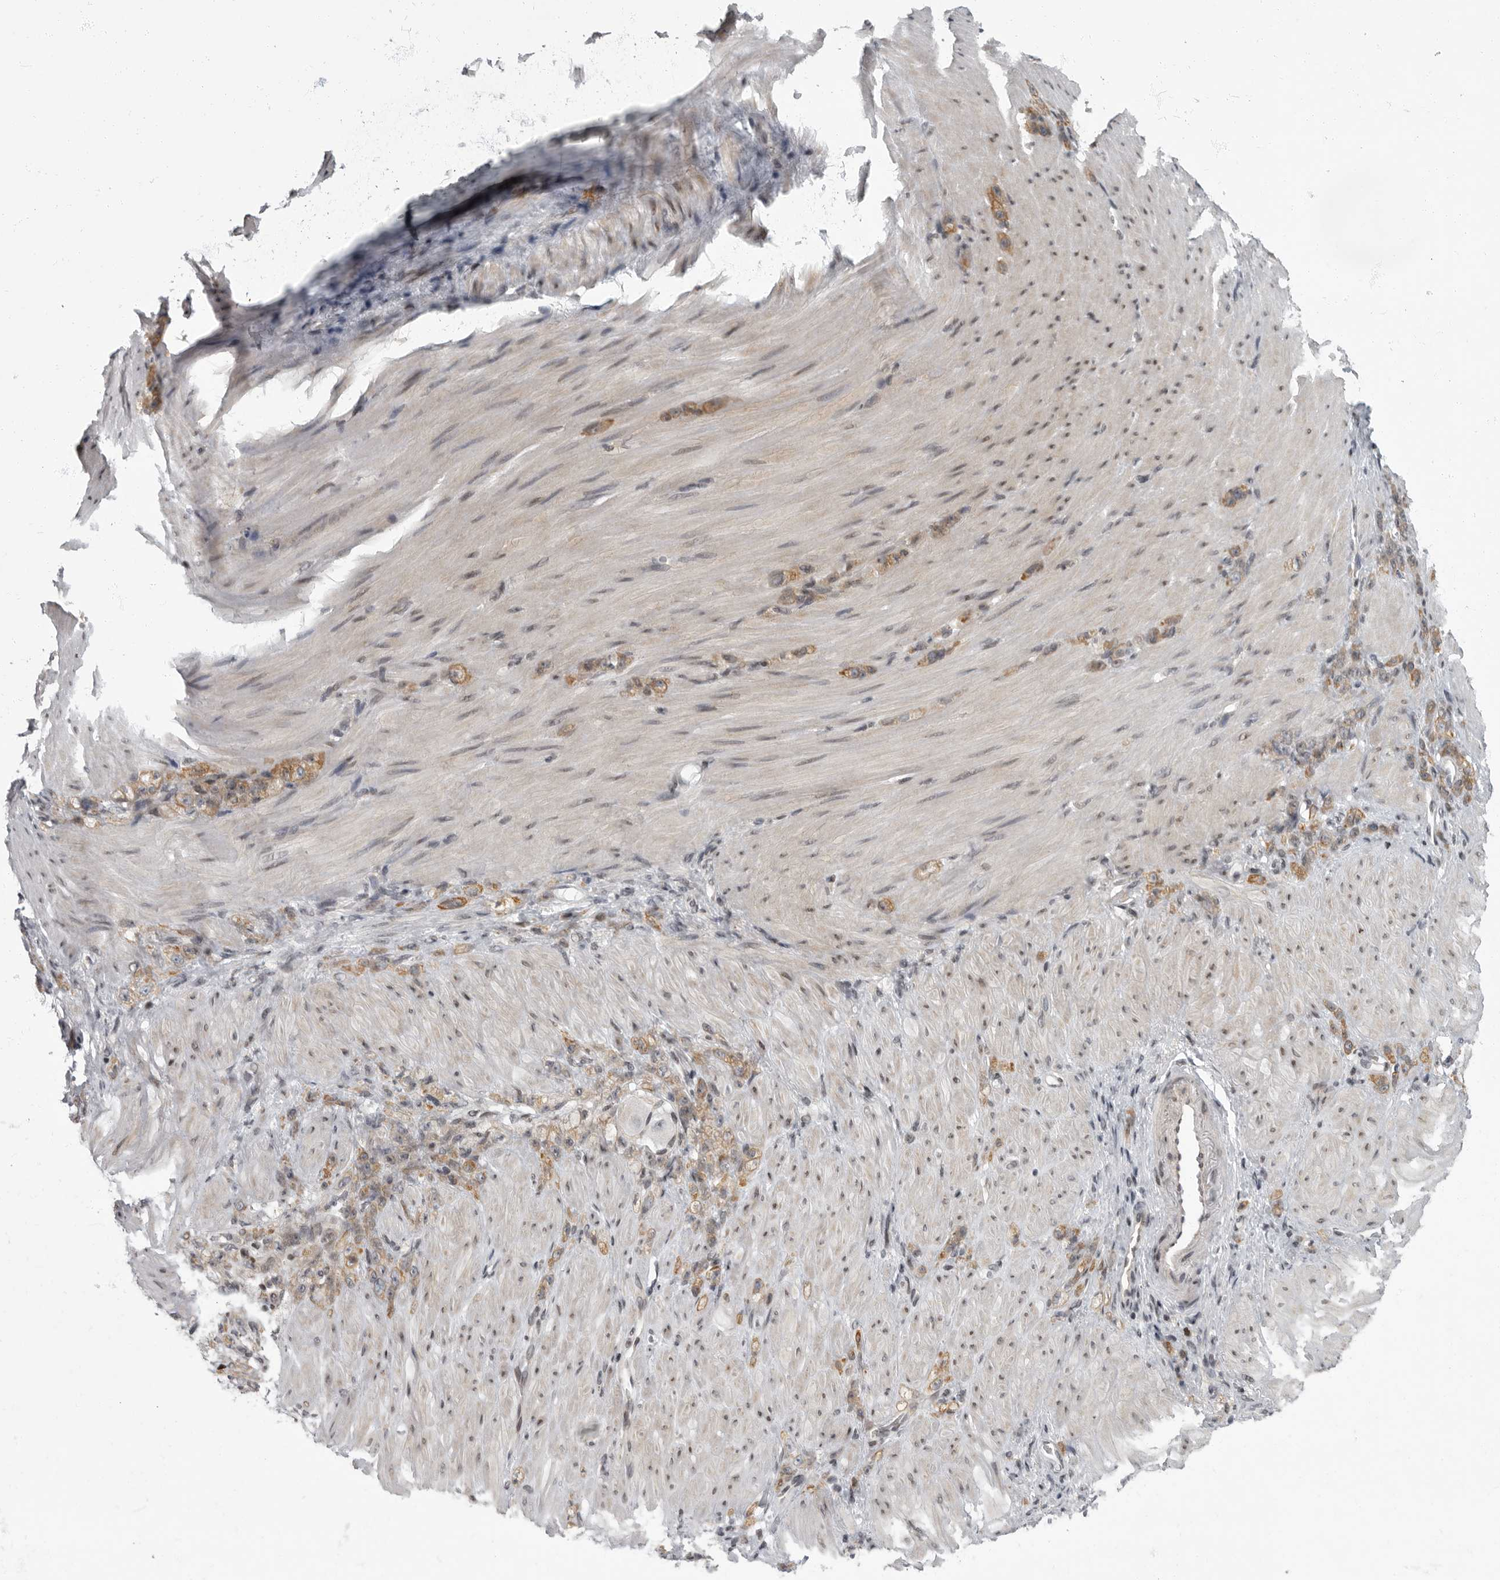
{"staining": {"intensity": "weak", "quantity": ">75%", "location": "cytoplasmic/membranous"}, "tissue": "stomach cancer", "cell_type": "Tumor cells", "image_type": "cancer", "snomed": [{"axis": "morphology", "description": "Normal tissue, NOS"}, {"axis": "morphology", "description": "Adenocarcinoma, NOS"}, {"axis": "topography", "description": "Stomach"}], "caption": "Stomach cancer (adenocarcinoma) stained for a protein displays weak cytoplasmic/membranous positivity in tumor cells. The protein is stained brown, and the nuclei are stained in blue (DAB IHC with brightfield microscopy, high magnification).", "gene": "EVI5", "patient": {"sex": "male", "age": 82}}